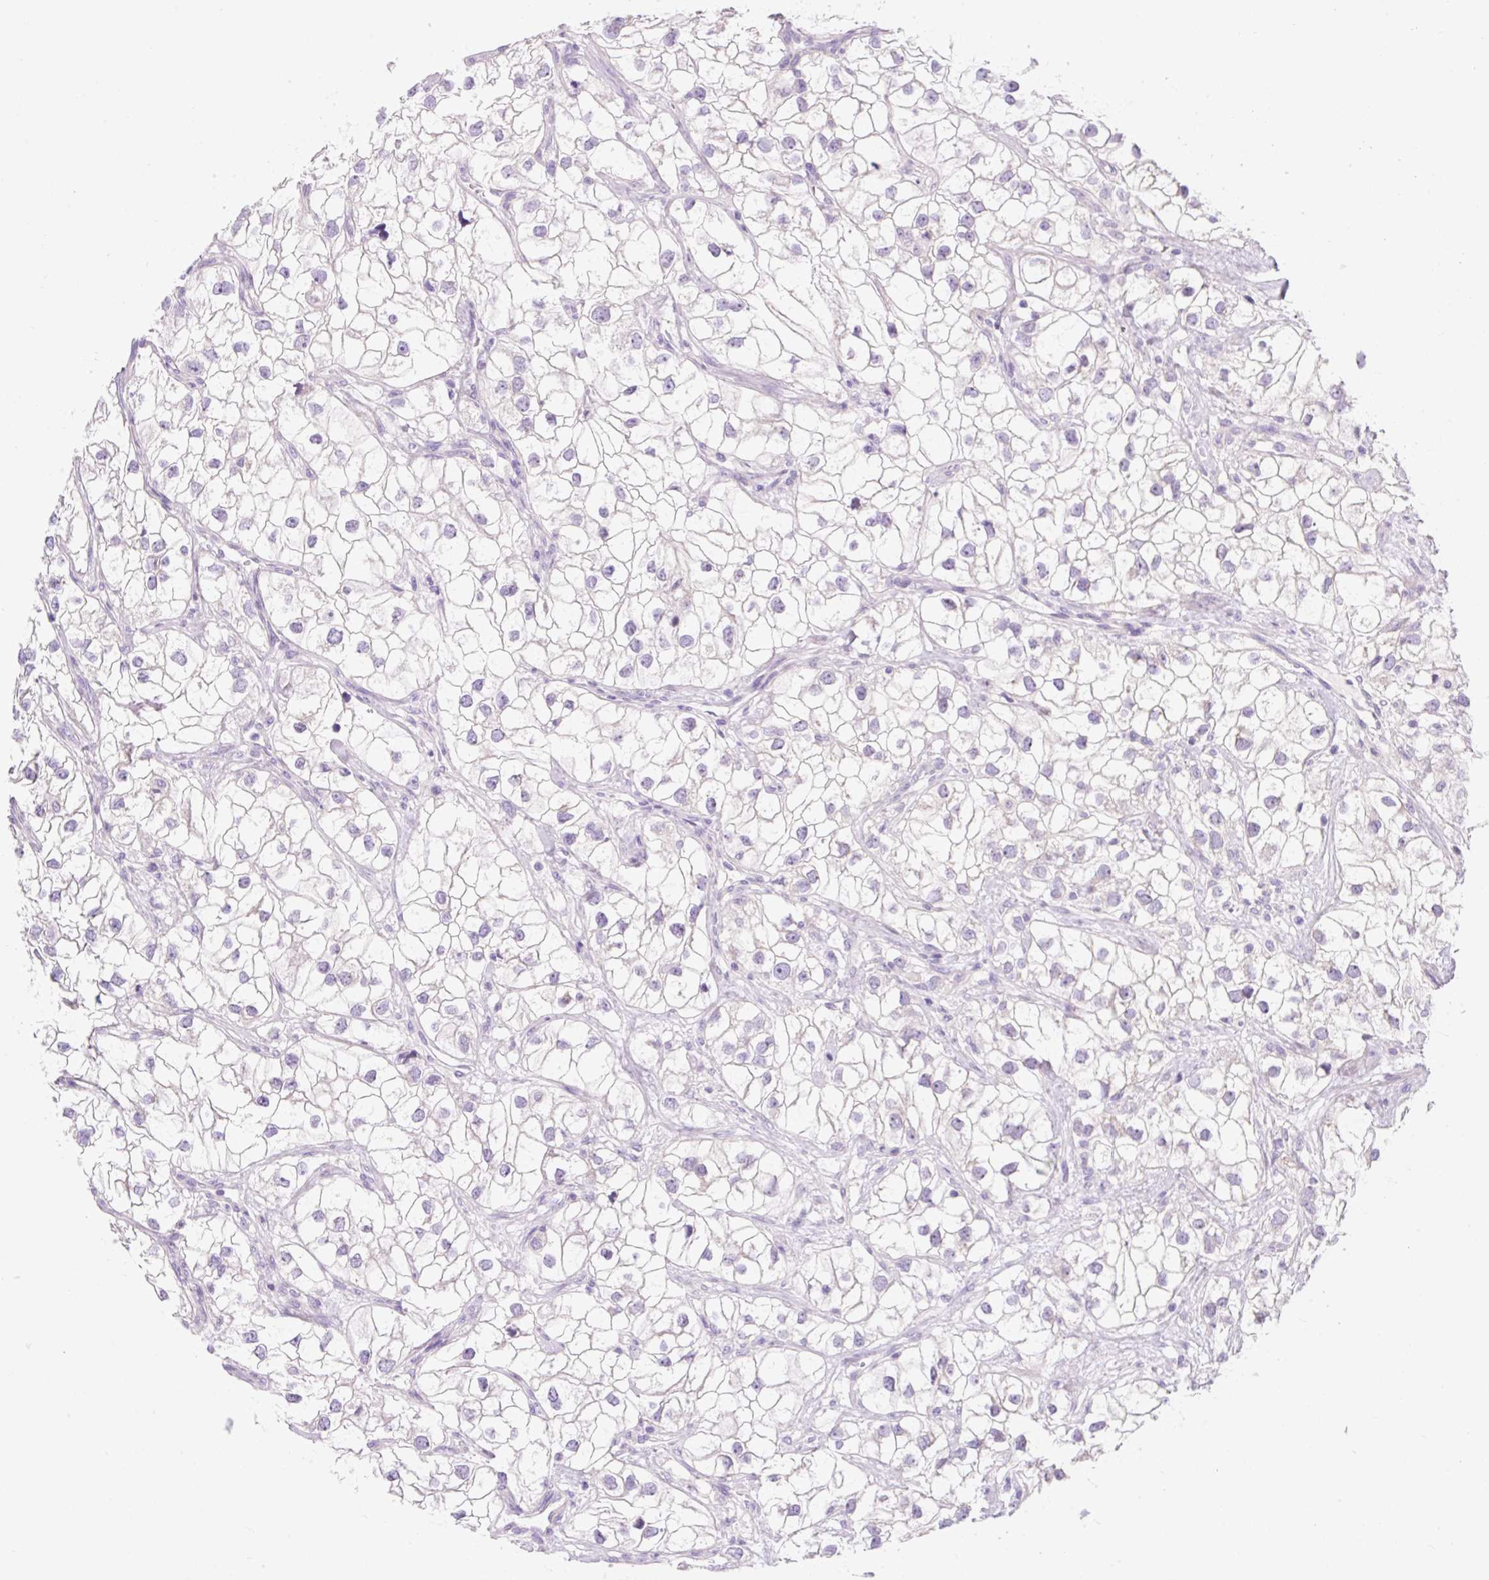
{"staining": {"intensity": "negative", "quantity": "none", "location": "none"}, "tissue": "renal cancer", "cell_type": "Tumor cells", "image_type": "cancer", "snomed": [{"axis": "morphology", "description": "Adenocarcinoma, NOS"}, {"axis": "topography", "description": "Kidney"}], "caption": "A high-resolution image shows immunohistochemistry (IHC) staining of renal cancer (adenocarcinoma), which shows no significant expression in tumor cells.", "gene": "CELF6", "patient": {"sex": "male", "age": 59}}